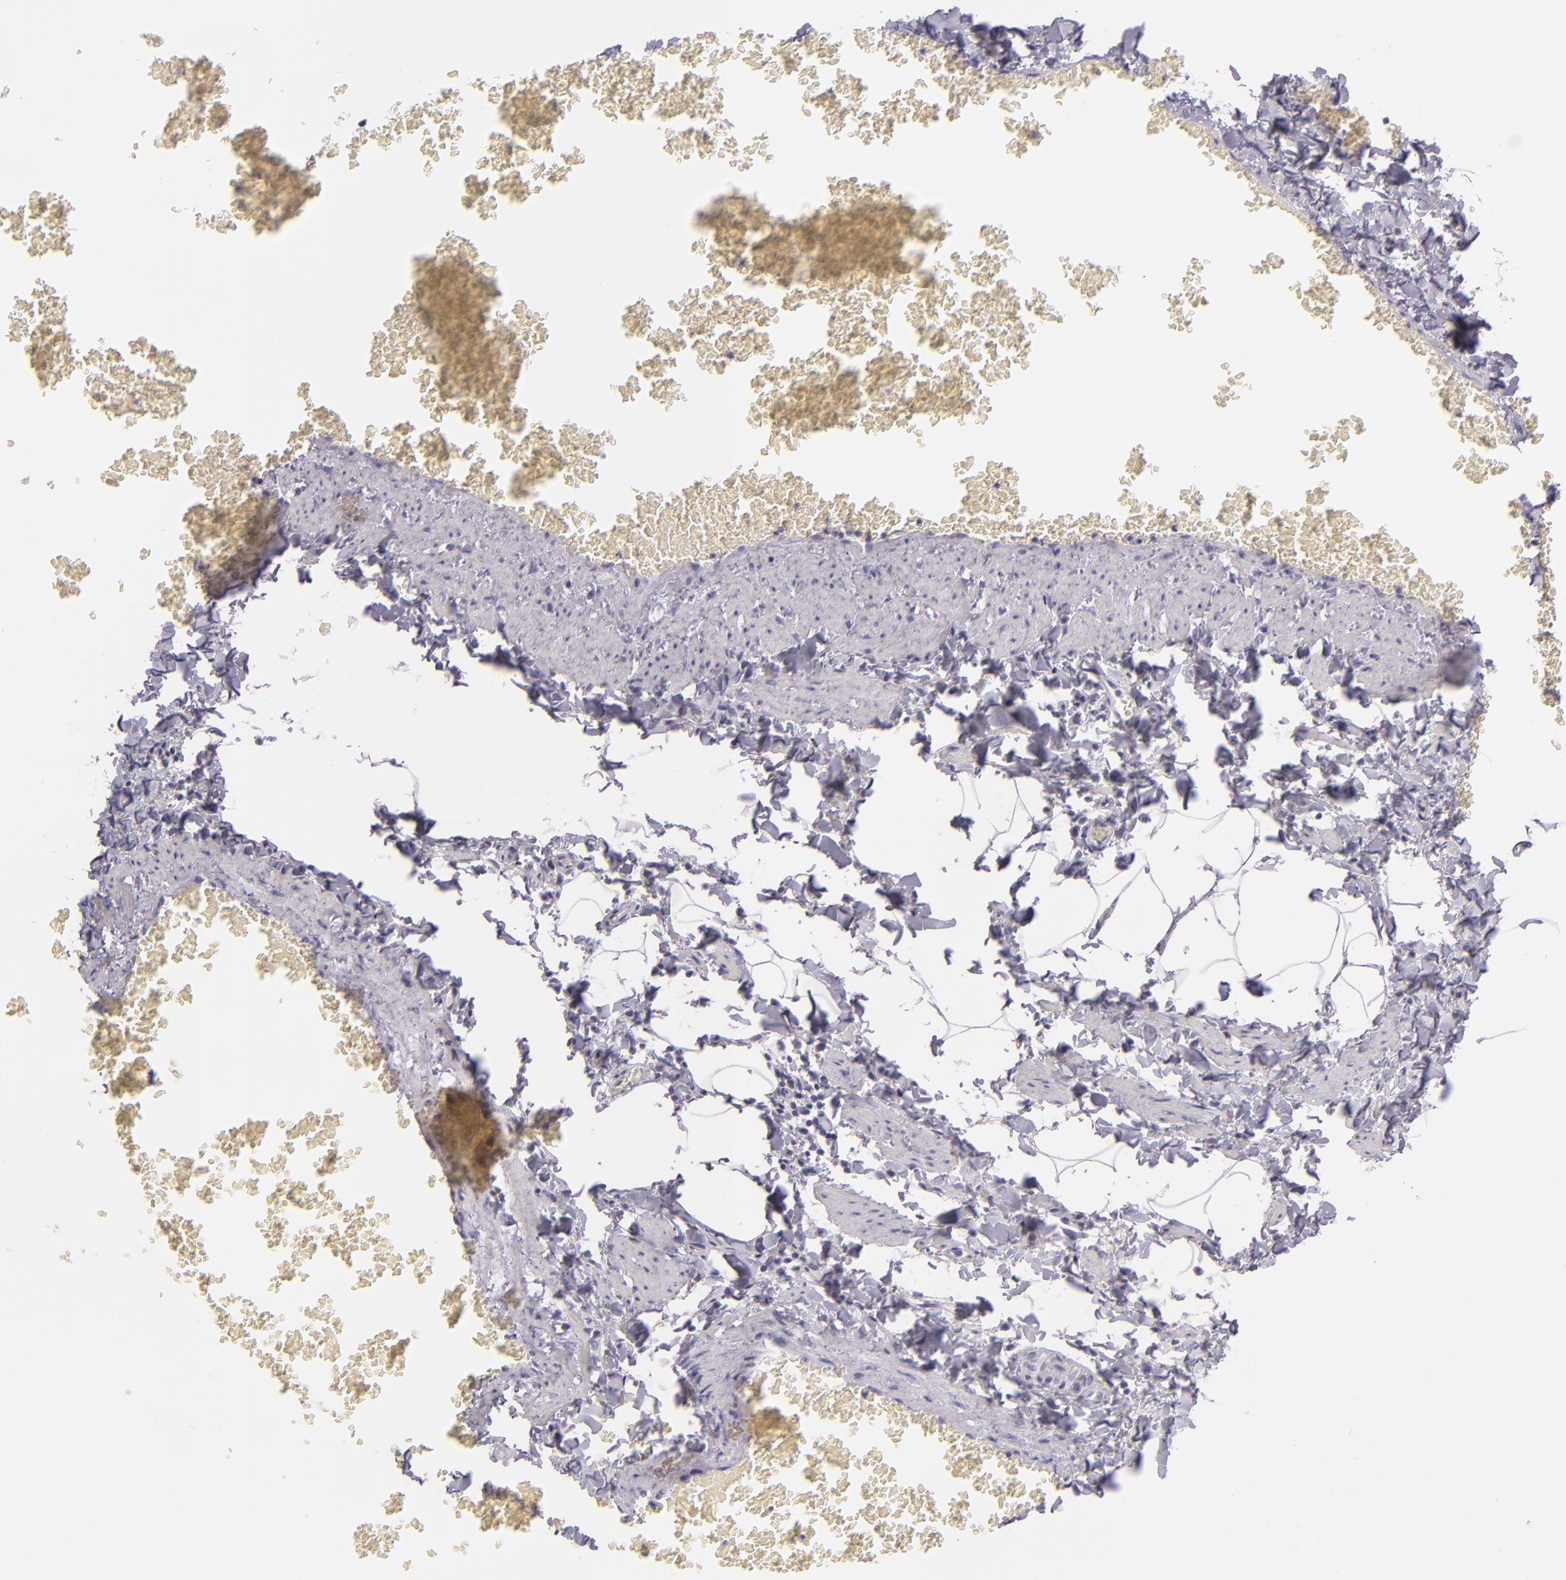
{"staining": {"intensity": "negative", "quantity": "none", "location": "none"}, "tissue": "adipose tissue", "cell_type": "Adipocytes", "image_type": "normal", "snomed": [{"axis": "morphology", "description": "Normal tissue, NOS"}, {"axis": "topography", "description": "Vascular tissue"}], "caption": "Adipocytes are negative for brown protein staining in benign adipose tissue. (Brightfield microscopy of DAB (3,3'-diaminobenzidine) IHC at high magnification).", "gene": "MCM3", "patient": {"sex": "male", "age": 41}}